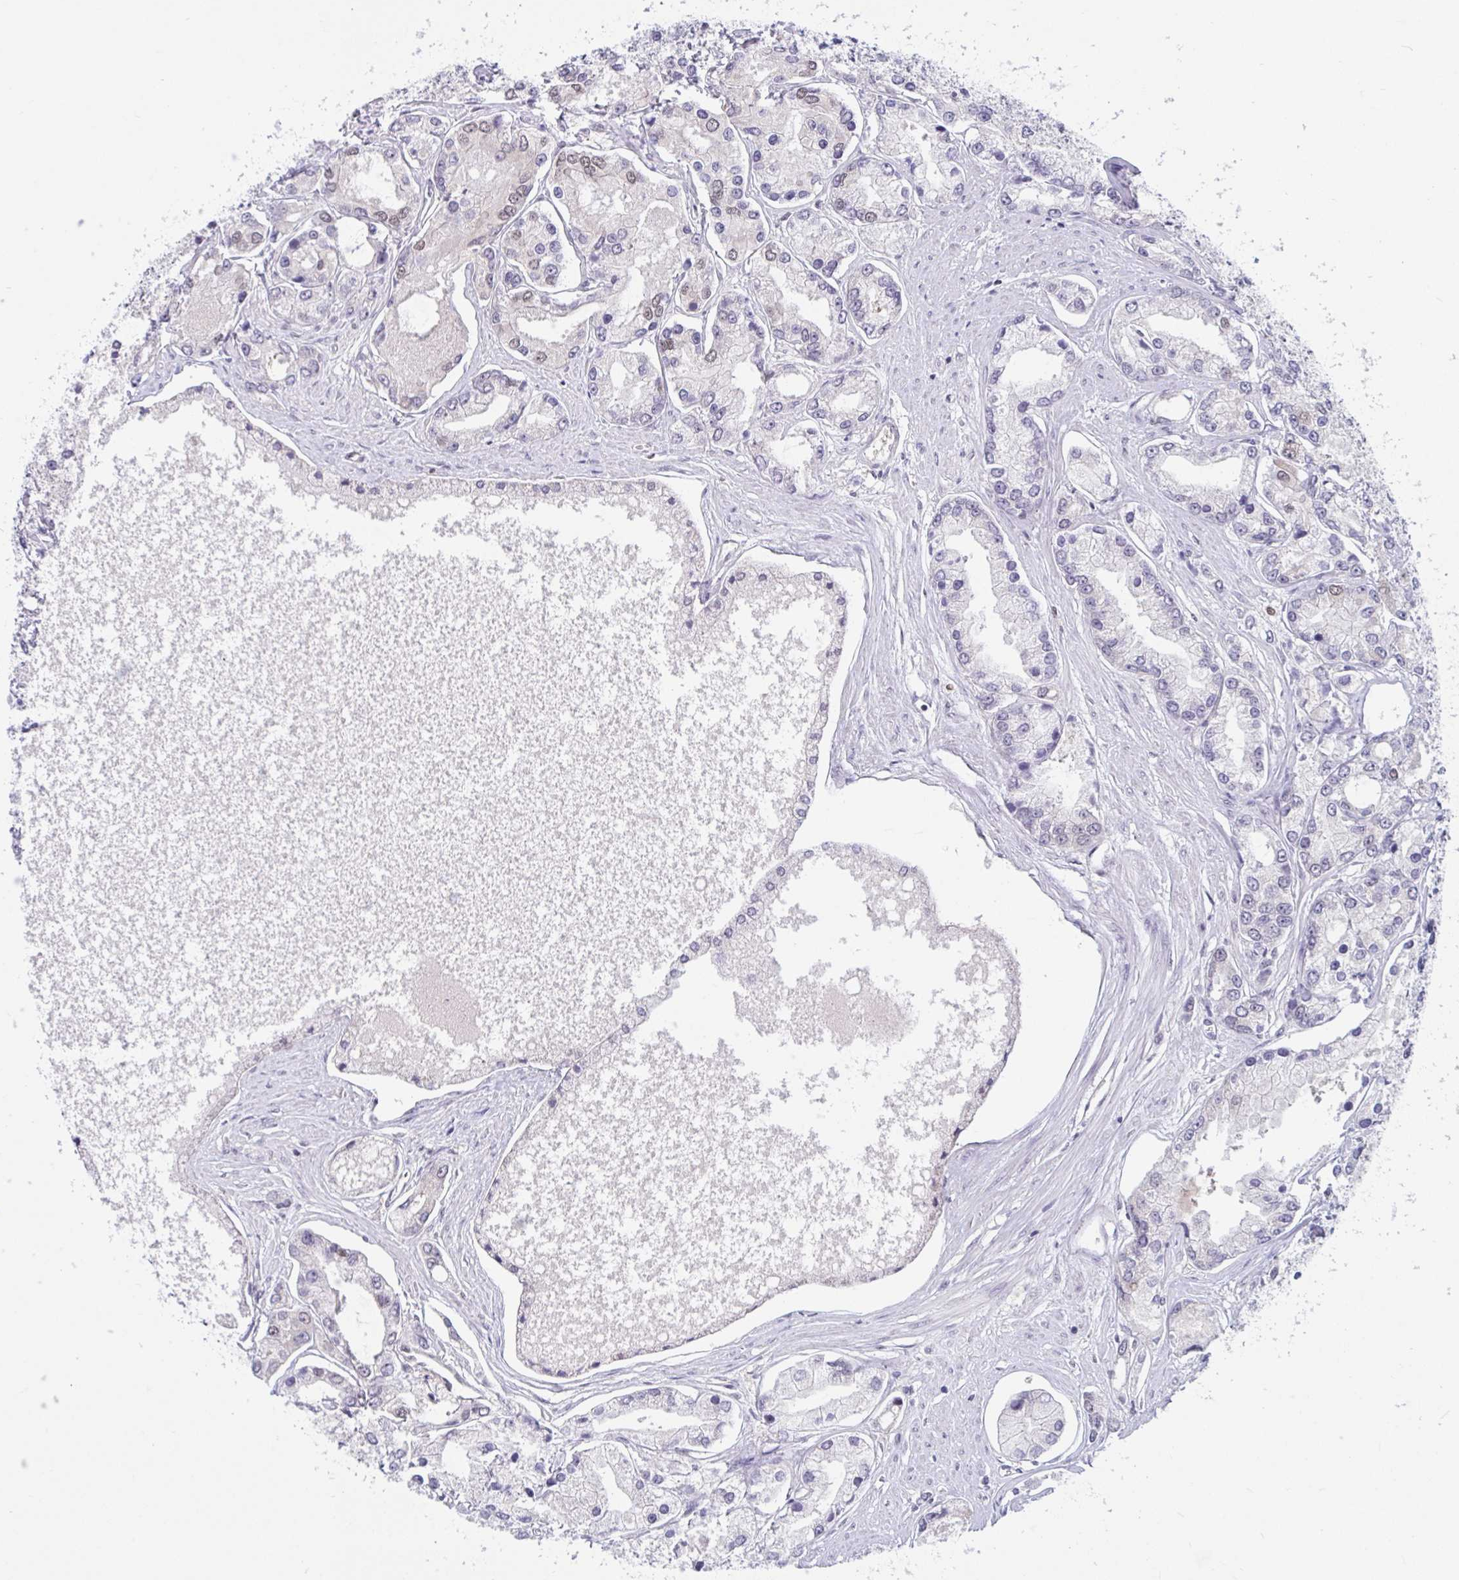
{"staining": {"intensity": "negative", "quantity": "none", "location": "none"}, "tissue": "prostate cancer", "cell_type": "Tumor cells", "image_type": "cancer", "snomed": [{"axis": "morphology", "description": "Adenocarcinoma, High grade"}, {"axis": "topography", "description": "Prostate"}], "caption": "This is an IHC histopathology image of high-grade adenocarcinoma (prostate). There is no positivity in tumor cells.", "gene": "TSN", "patient": {"sex": "male", "age": 66}}